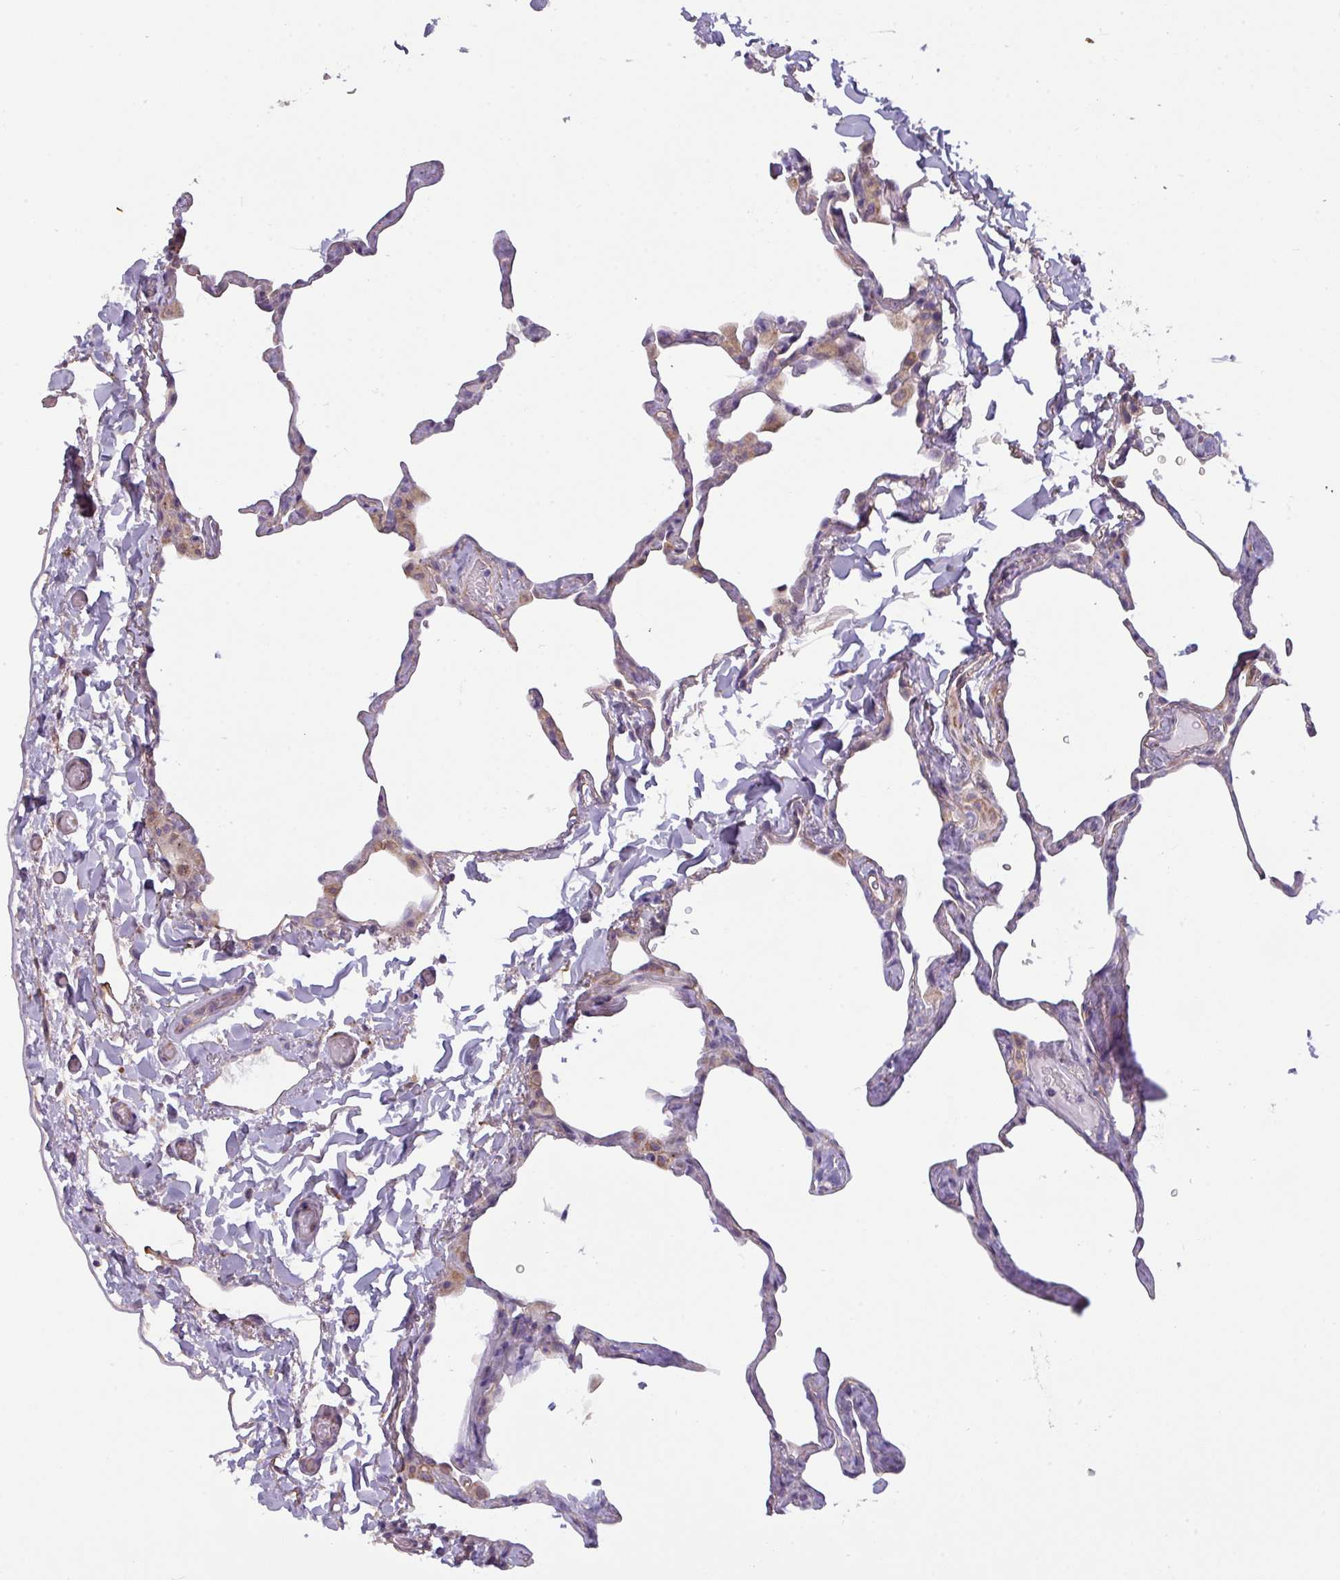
{"staining": {"intensity": "weak", "quantity": "25%-75%", "location": "cytoplasmic/membranous"}, "tissue": "lung", "cell_type": "Alveolar cells", "image_type": "normal", "snomed": [{"axis": "morphology", "description": "Normal tissue, NOS"}, {"axis": "topography", "description": "Lung"}], "caption": "Lung stained with IHC displays weak cytoplasmic/membranous expression in approximately 25%-75% of alveolar cells. The protein is stained brown, and the nuclei are stained in blue (DAB (3,3'-diaminobenzidine) IHC with brightfield microscopy, high magnification).", "gene": "BUD23", "patient": {"sex": "male", "age": 65}}